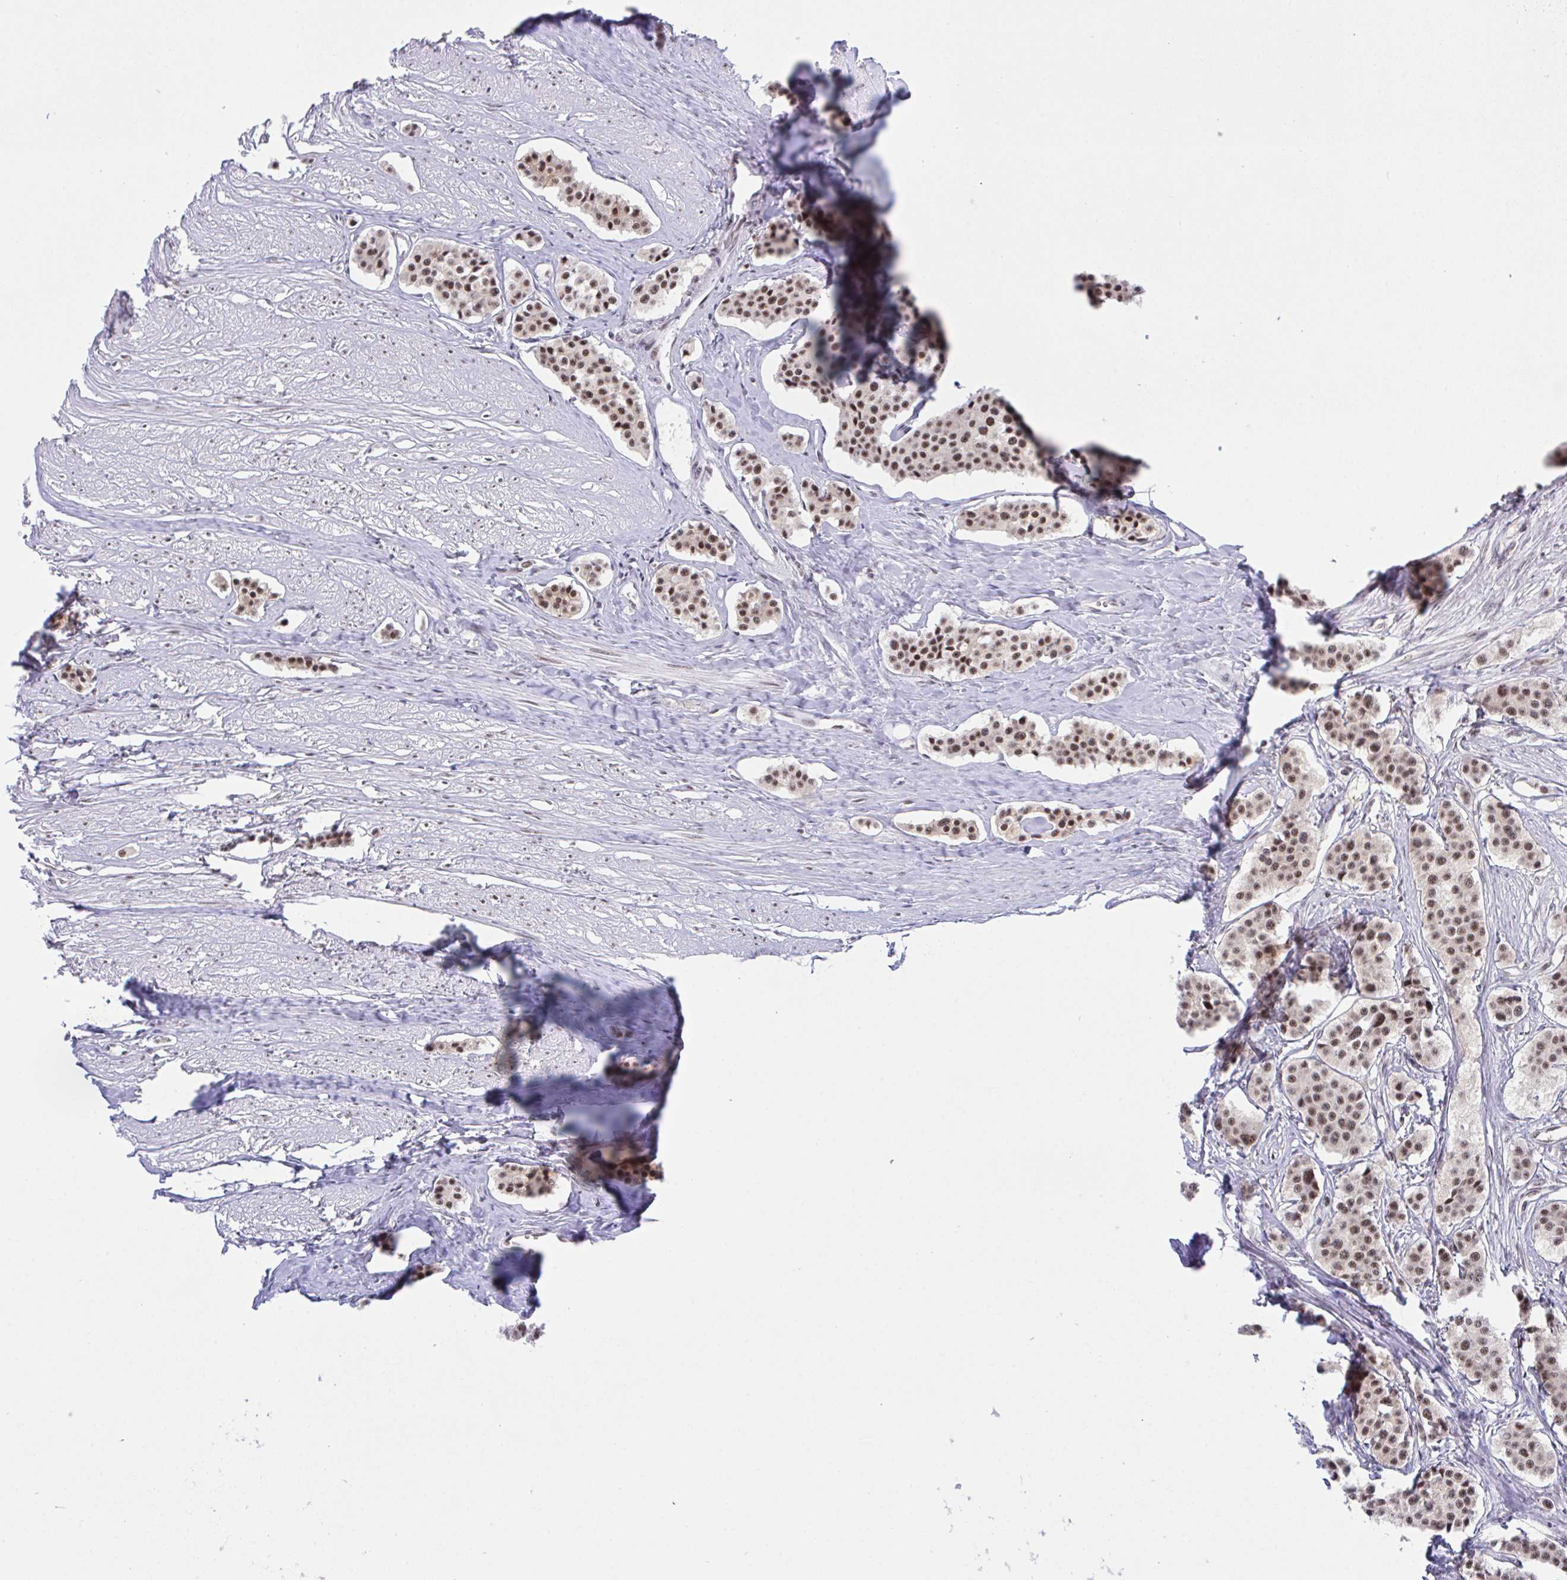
{"staining": {"intensity": "moderate", "quantity": ">75%", "location": "nuclear"}, "tissue": "carcinoid", "cell_type": "Tumor cells", "image_type": "cancer", "snomed": [{"axis": "morphology", "description": "Carcinoid, malignant, NOS"}, {"axis": "topography", "description": "Small intestine"}], "caption": "About >75% of tumor cells in human carcinoid display moderate nuclear protein positivity as visualized by brown immunohistochemical staining.", "gene": "OR6K3", "patient": {"sex": "male", "age": 60}}